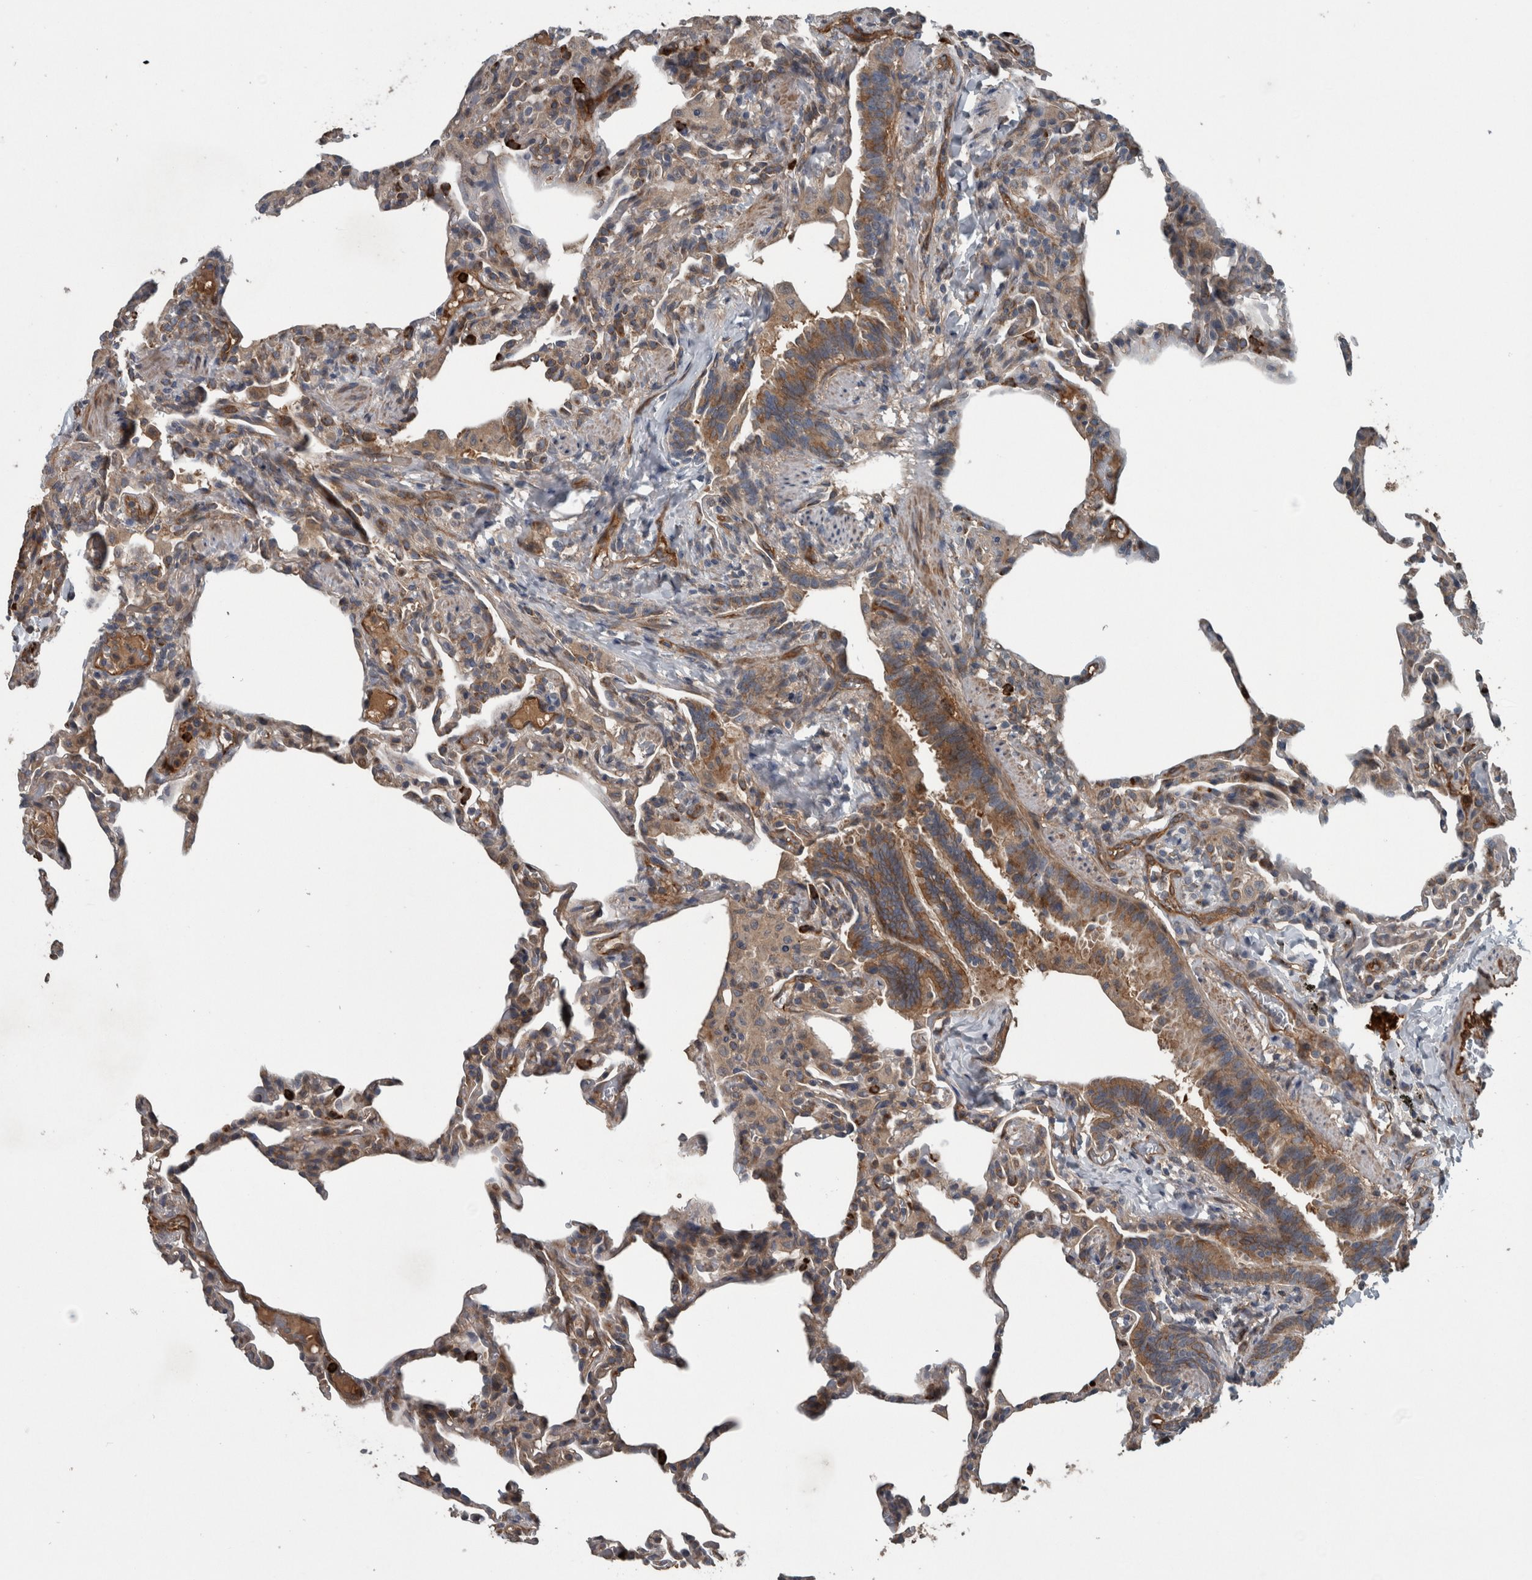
{"staining": {"intensity": "moderate", "quantity": "<25%", "location": "cytoplasmic/membranous"}, "tissue": "lung", "cell_type": "Alveolar cells", "image_type": "normal", "snomed": [{"axis": "morphology", "description": "Normal tissue, NOS"}, {"axis": "topography", "description": "Lung"}], "caption": "Approximately <25% of alveolar cells in unremarkable human lung demonstrate moderate cytoplasmic/membranous protein staining as visualized by brown immunohistochemical staining.", "gene": "EXOC8", "patient": {"sex": "male", "age": 20}}